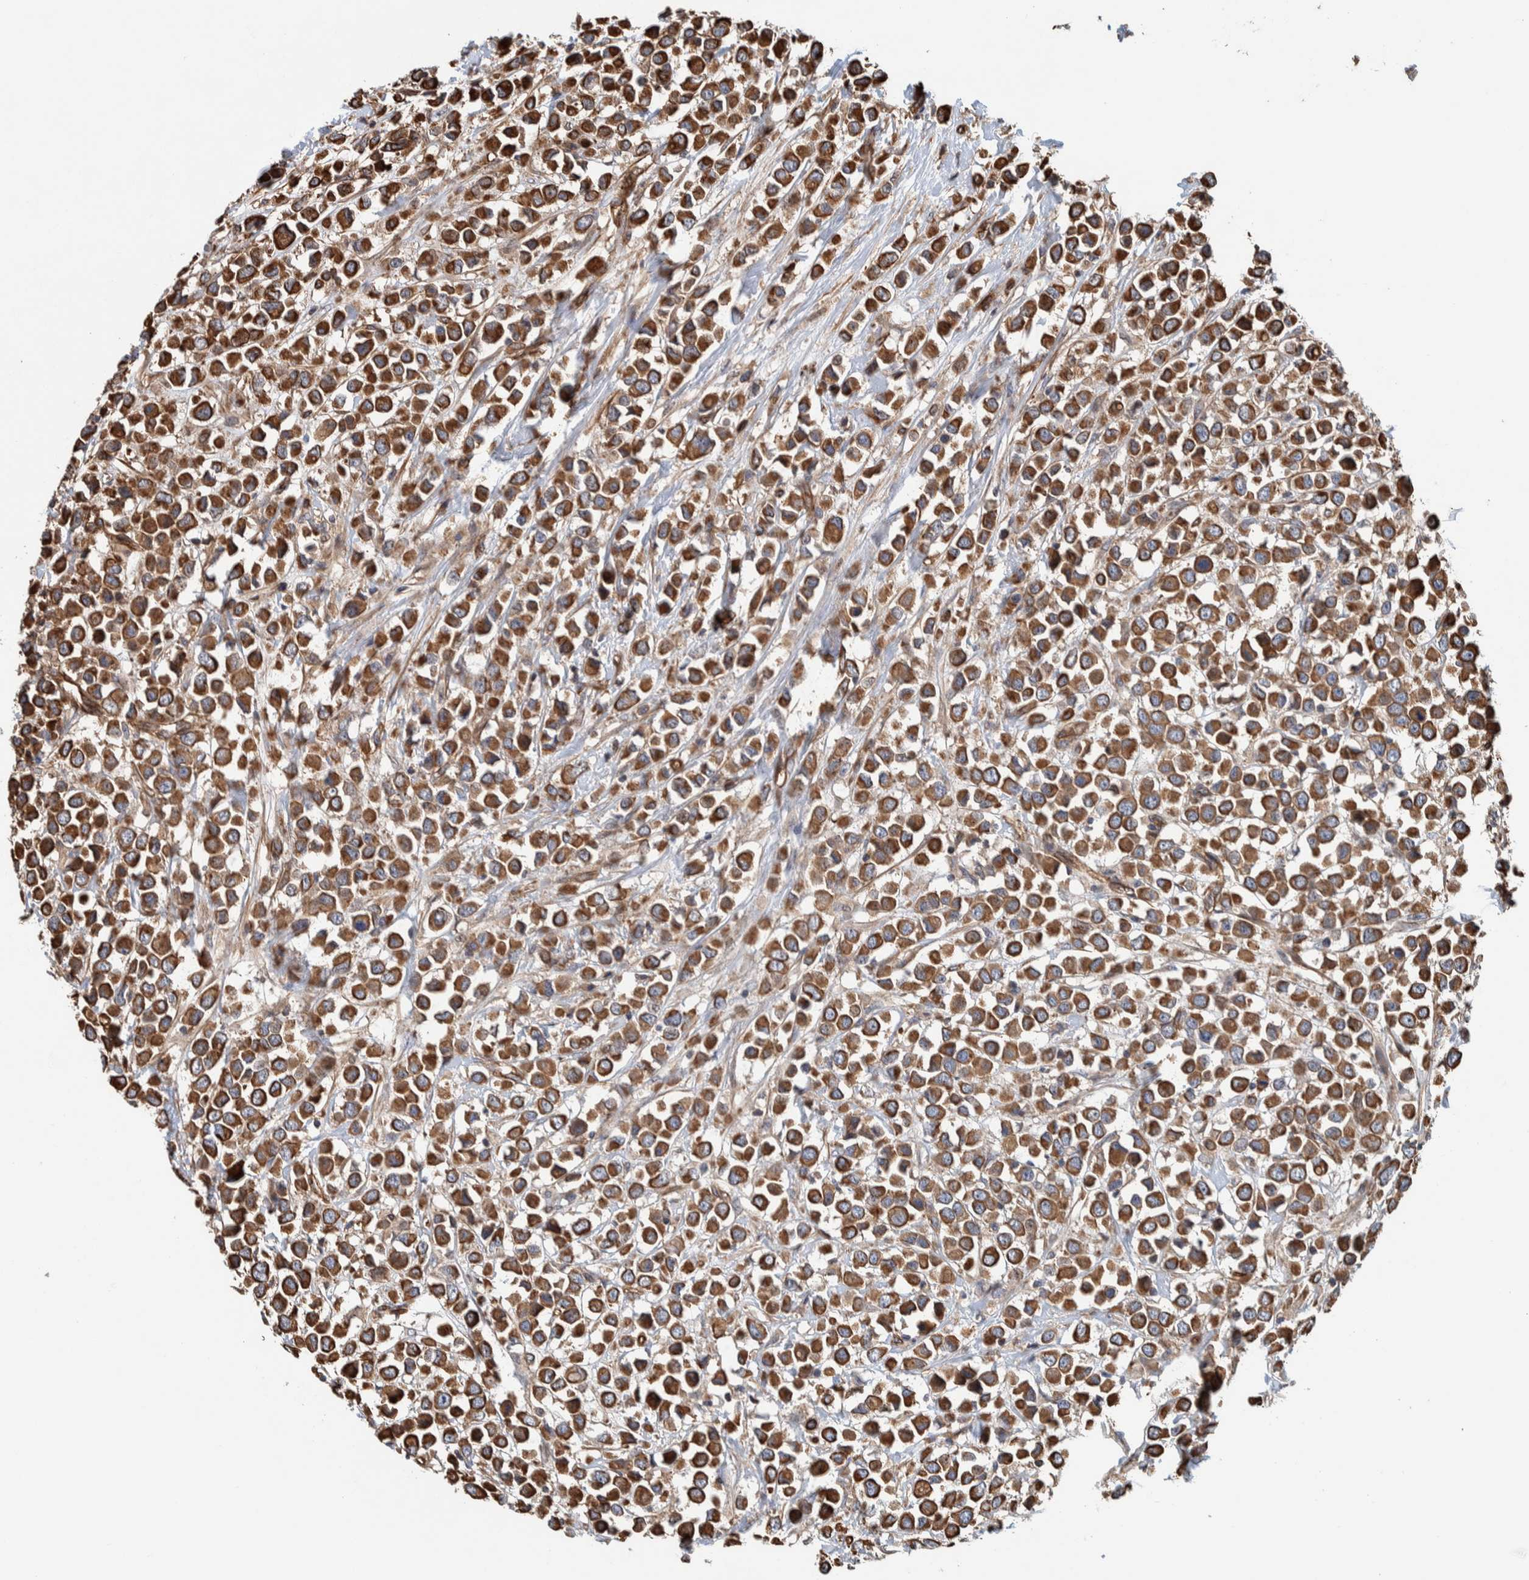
{"staining": {"intensity": "moderate", "quantity": ">75%", "location": "cytoplasmic/membranous"}, "tissue": "breast cancer", "cell_type": "Tumor cells", "image_type": "cancer", "snomed": [{"axis": "morphology", "description": "Duct carcinoma"}, {"axis": "topography", "description": "Breast"}], "caption": "This is a photomicrograph of immunohistochemistry staining of breast cancer, which shows moderate positivity in the cytoplasmic/membranous of tumor cells.", "gene": "PKD1L1", "patient": {"sex": "female", "age": 61}}